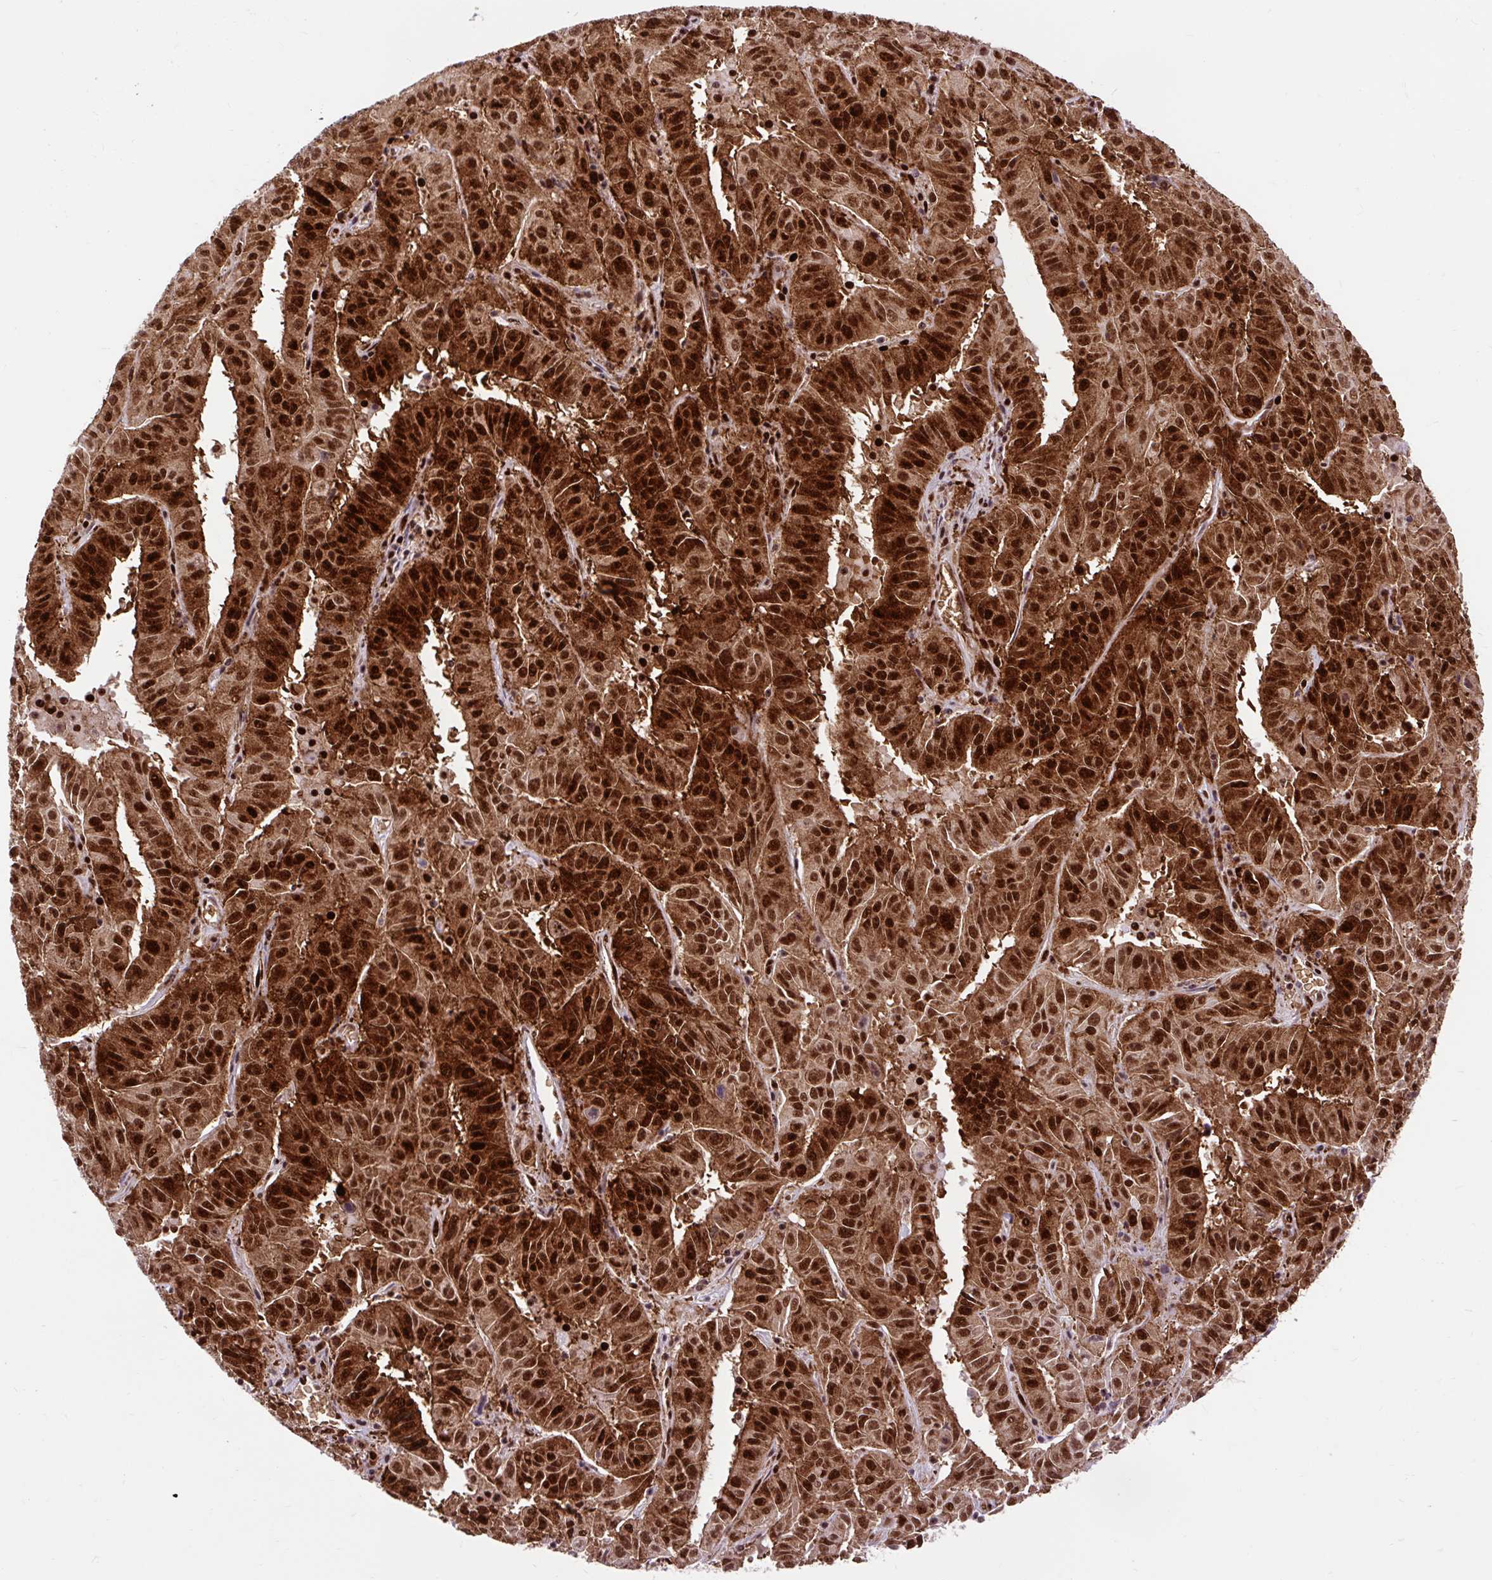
{"staining": {"intensity": "strong", "quantity": ">75%", "location": "cytoplasmic/membranous,nuclear"}, "tissue": "pancreatic cancer", "cell_type": "Tumor cells", "image_type": "cancer", "snomed": [{"axis": "morphology", "description": "Adenocarcinoma, NOS"}, {"axis": "topography", "description": "Pancreas"}], "caption": "High-magnification brightfield microscopy of adenocarcinoma (pancreatic) stained with DAB (brown) and counterstained with hematoxylin (blue). tumor cells exhibit strong cytoplasmic/membranous and nuclear expression is identified in approximately>75% of cells.", "gene": "FUS", "patient": {"sex": "male", "age": 63}}